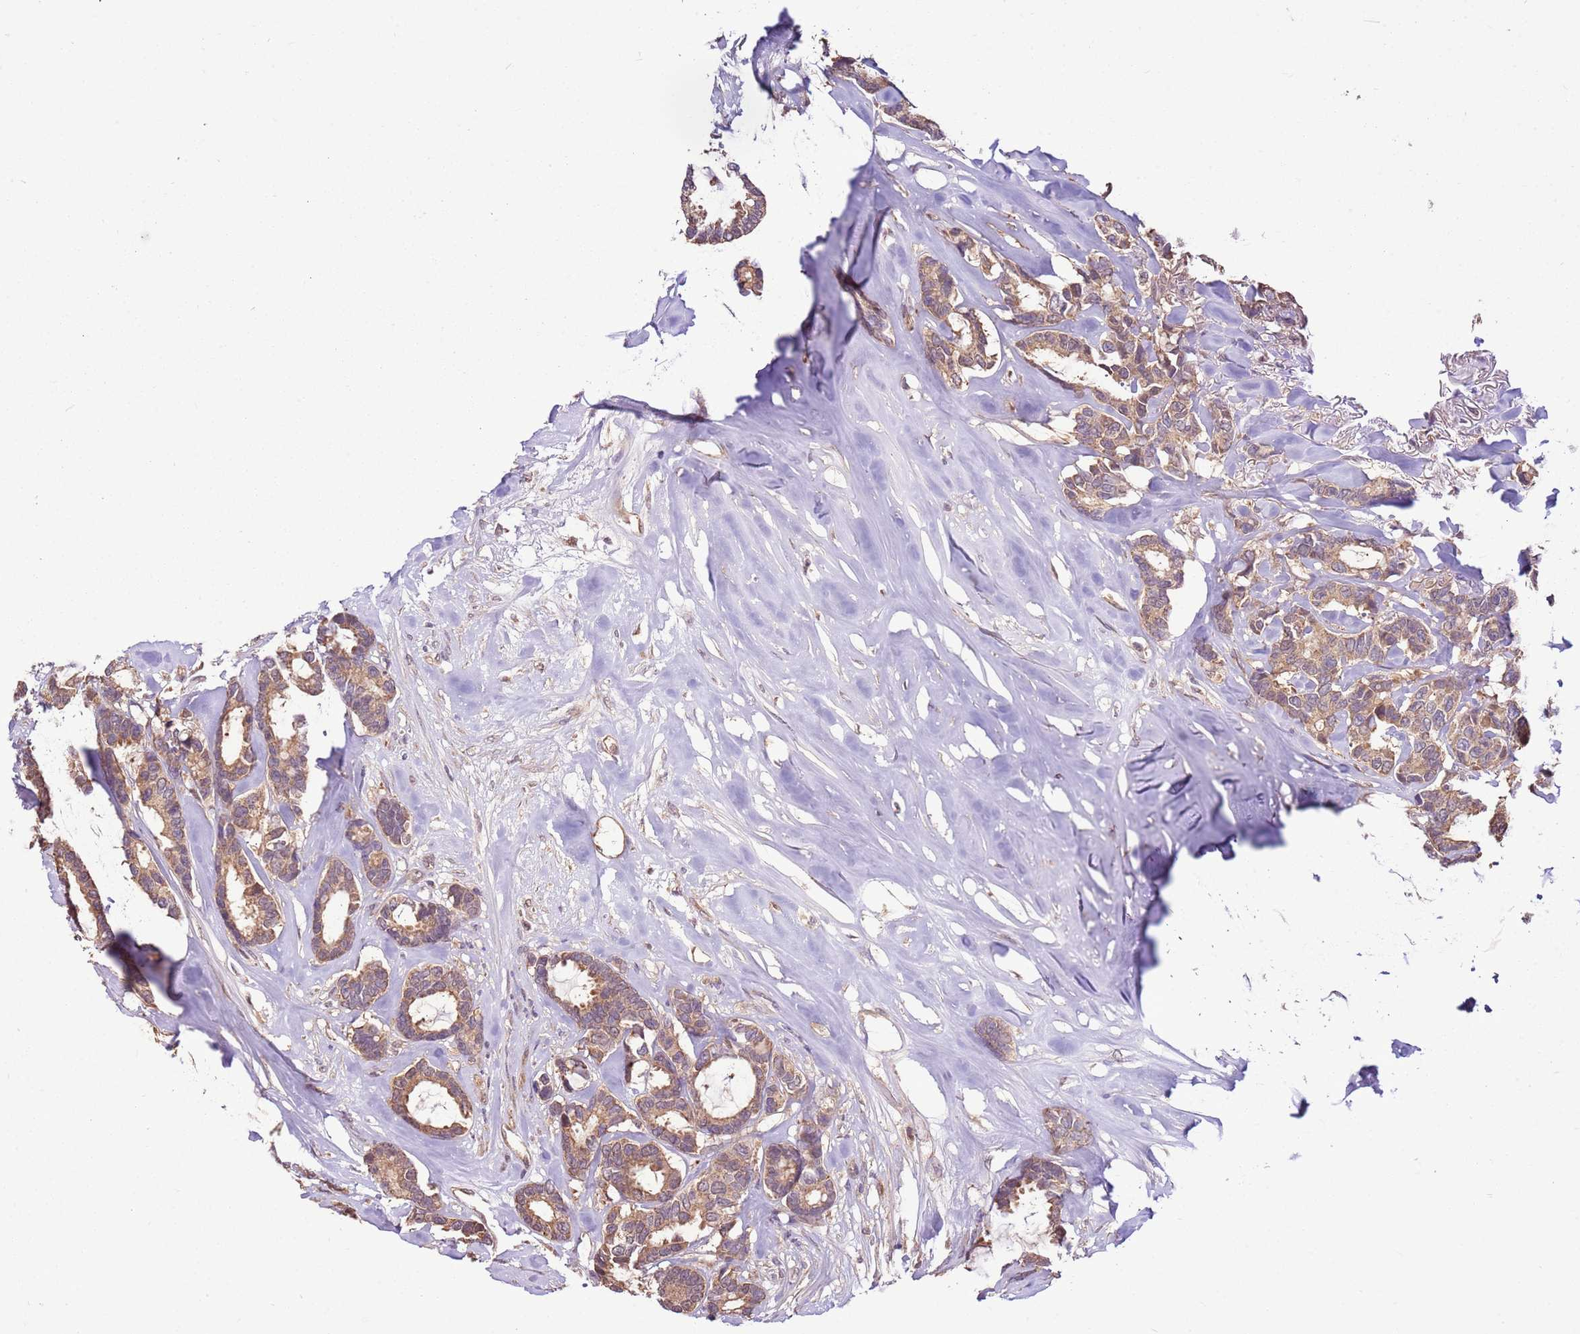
{"staining": {"intensity": "weak", "quantity": ">75%", "location": "cytoplasmic/membranous"}, "tissue": "breast cancer", "cell_type": "Tumor cells", "image_type": "cancer", "snomed": [{"axis": "morphology", "description": "Duct carcinoma"}, {"axis": "topography", "description": "Breast"}], "caption": "Immunohistochemical staining of breast infiltrating ductal carcinoma exhibits low levels of weak cytoplasmic/membranous staining in approximately >75% of tumor cells.", "gene": "BBS5", "patient": {"sex": "female", "age": 87}}